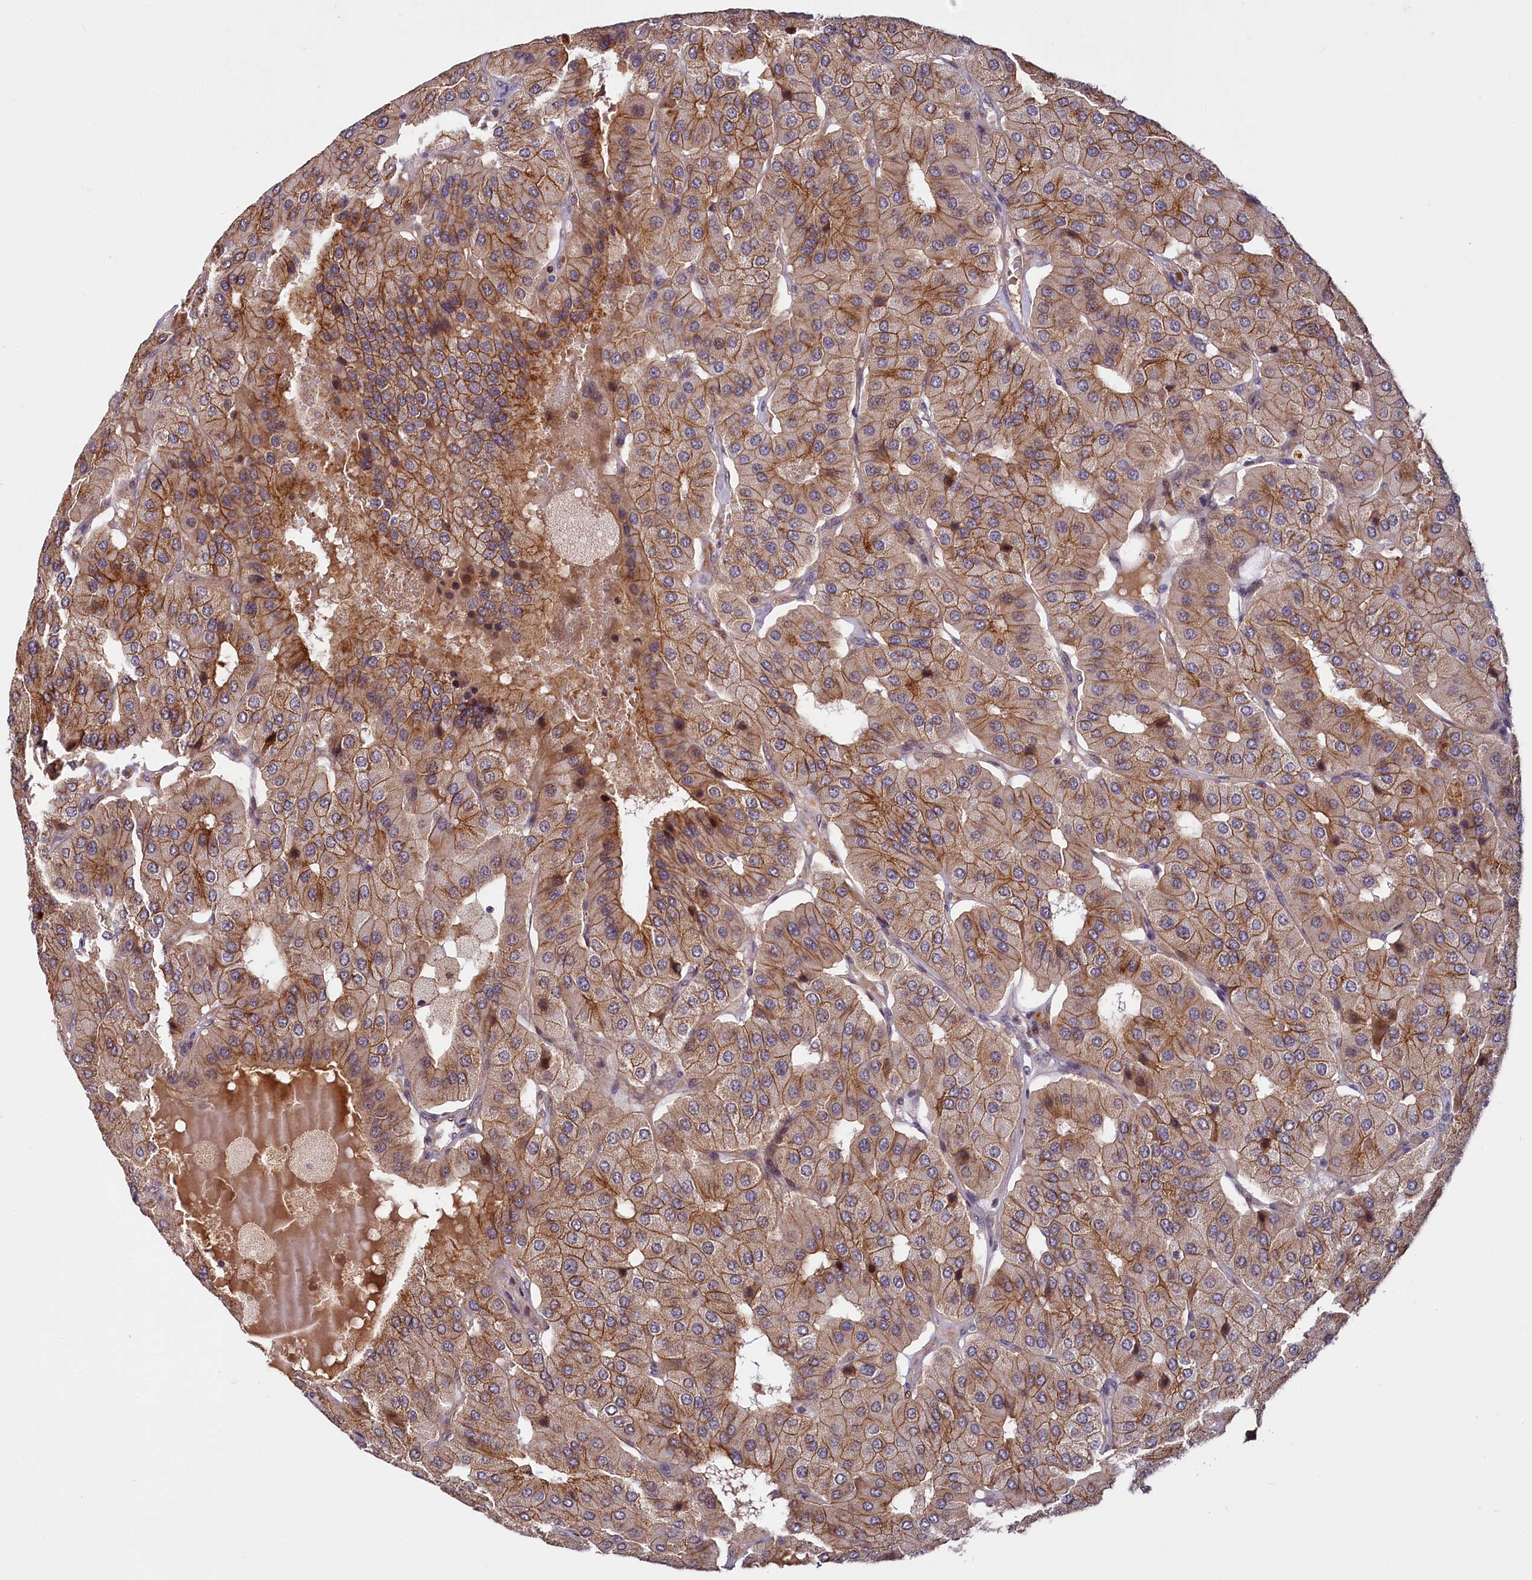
{"staining": {"intensity": "moderate", "quantity": ">75%", "location": "cytoplasmic/membranous"}, "tissue": "parathyroid gland", "cell_type": "Glandular cells", "image_type": "normal", "snomed": [{"axis": "morphology", "description": "Normal tissue, NOS"}, {"axis": "morphology", "description": "Adenoma, NOS"}, {"axis": "topography", "description": "Parathyroid gland"}], "caption": "The immunohistochemical stain highlights moderate cytoplasmic/membranous expression in glandular cells of benign parathyroid gland. The staining was performed using DAB (3,3'-diaminobenzidine) to visualize the protein expression in brown, while the nuclei were stained in blue with hematoxylin (Magnification: 20x).", "gene": "N4BP2L1", "patient": {"sex": "female", "age": 86}}